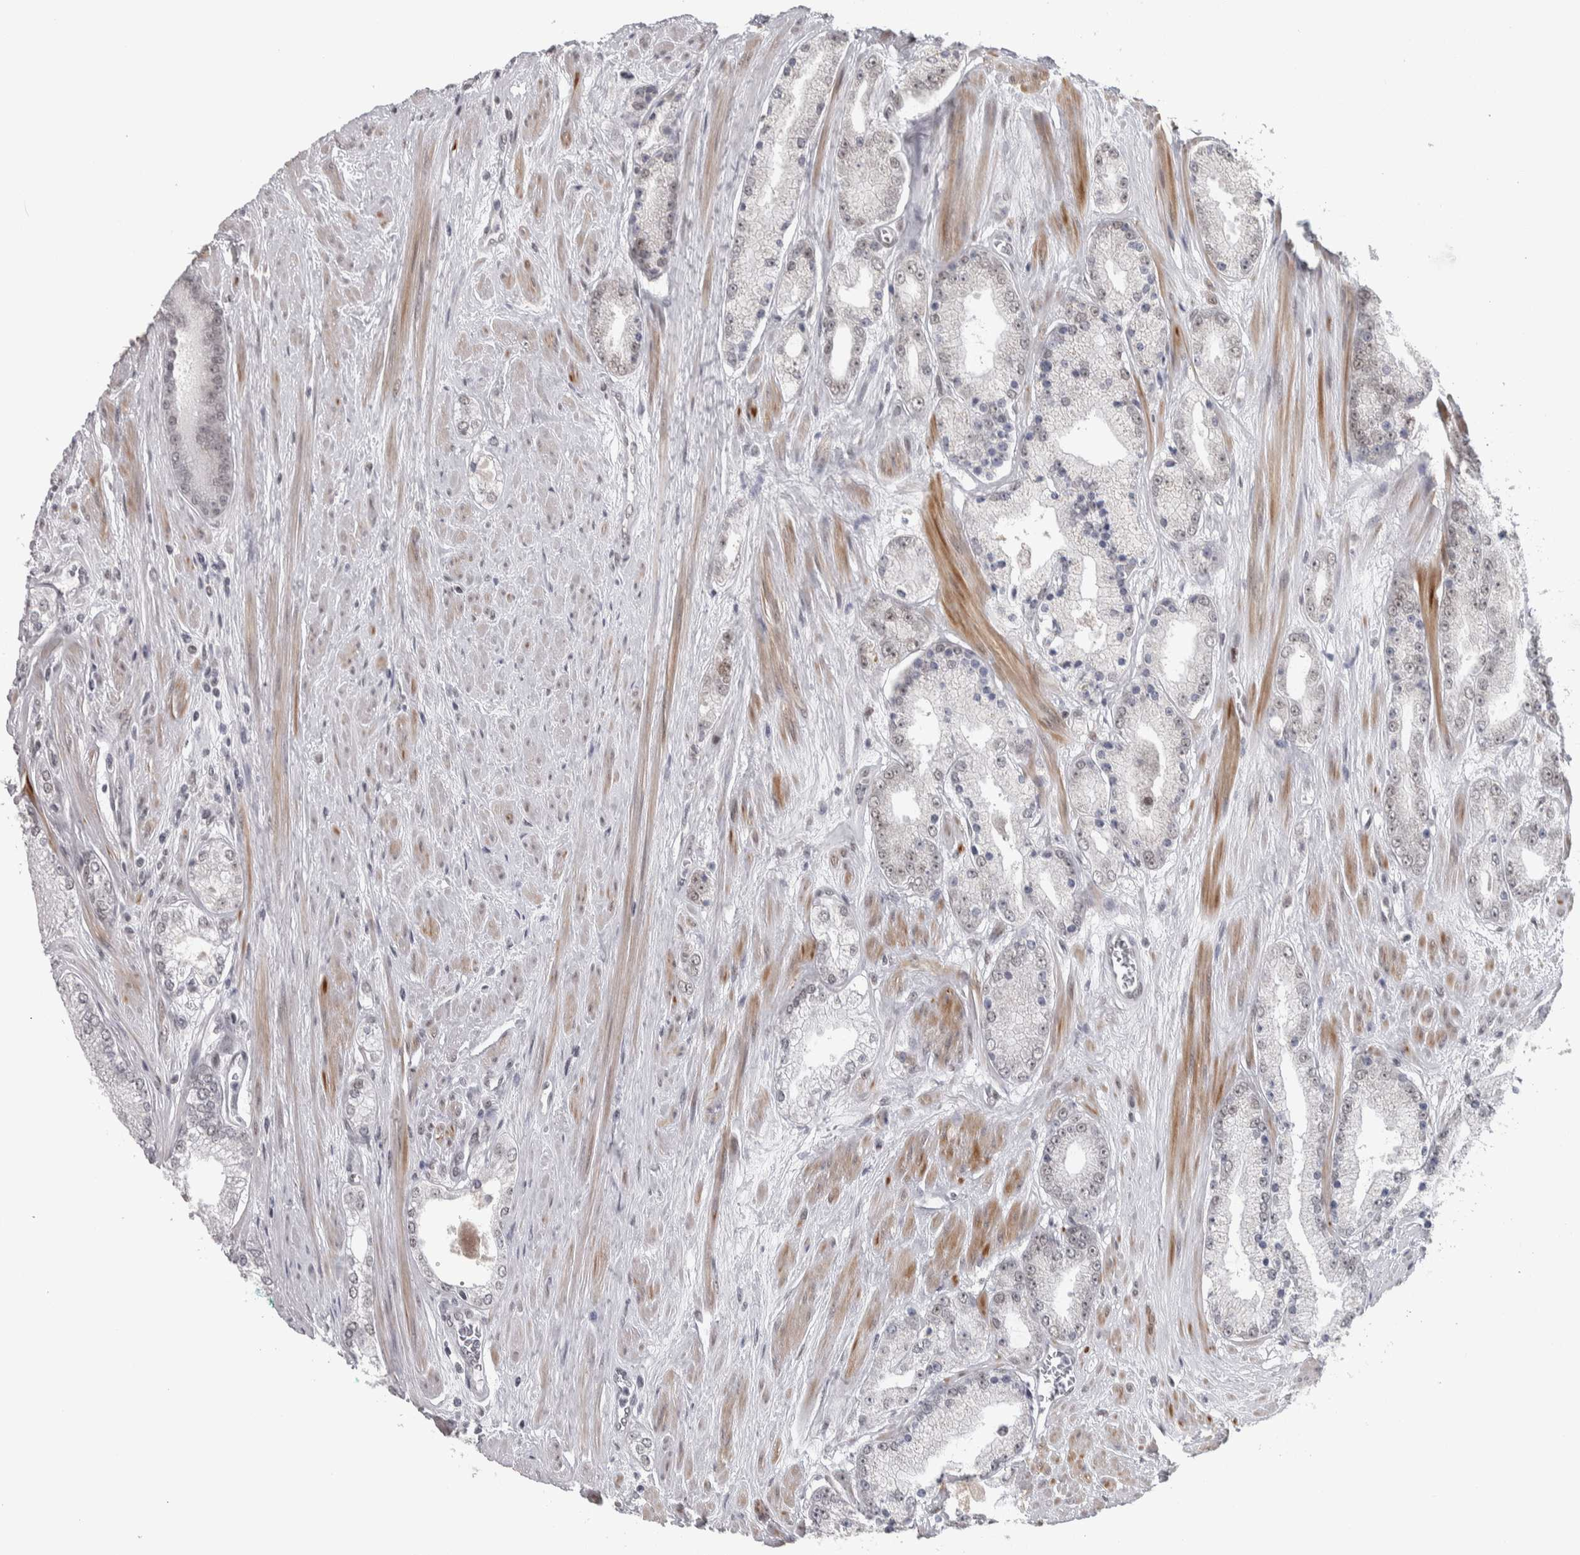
{"staining": {"intensity": "negative", "quantity": "none", "location": "none"}, "tissue": "prostate cancer", "cell_type": "Tumor cells", "image_type": "cancer", "snomed": [{"axis": "morphology", "description": "Adenocarcinoma, Low grade"}, {"axis": "topography", "description": "Prostate"}], "caption": "An immunohistochemistry (IHC) histopathology image of adenocarcinoma (low-grade) (prostate) is shown. There is no staining in tumor cells of adenocarcinoma (low-grade) (prostate). The staining was performed using DAB (3,3'-diaminobenzidine) to visualize the protein expression in brown, while the nuclei were stained in blue with hematoxylin (Magnification: 20x).", "gene": "HEXIM2", "patient": {"sex": "male", "age": 62}}